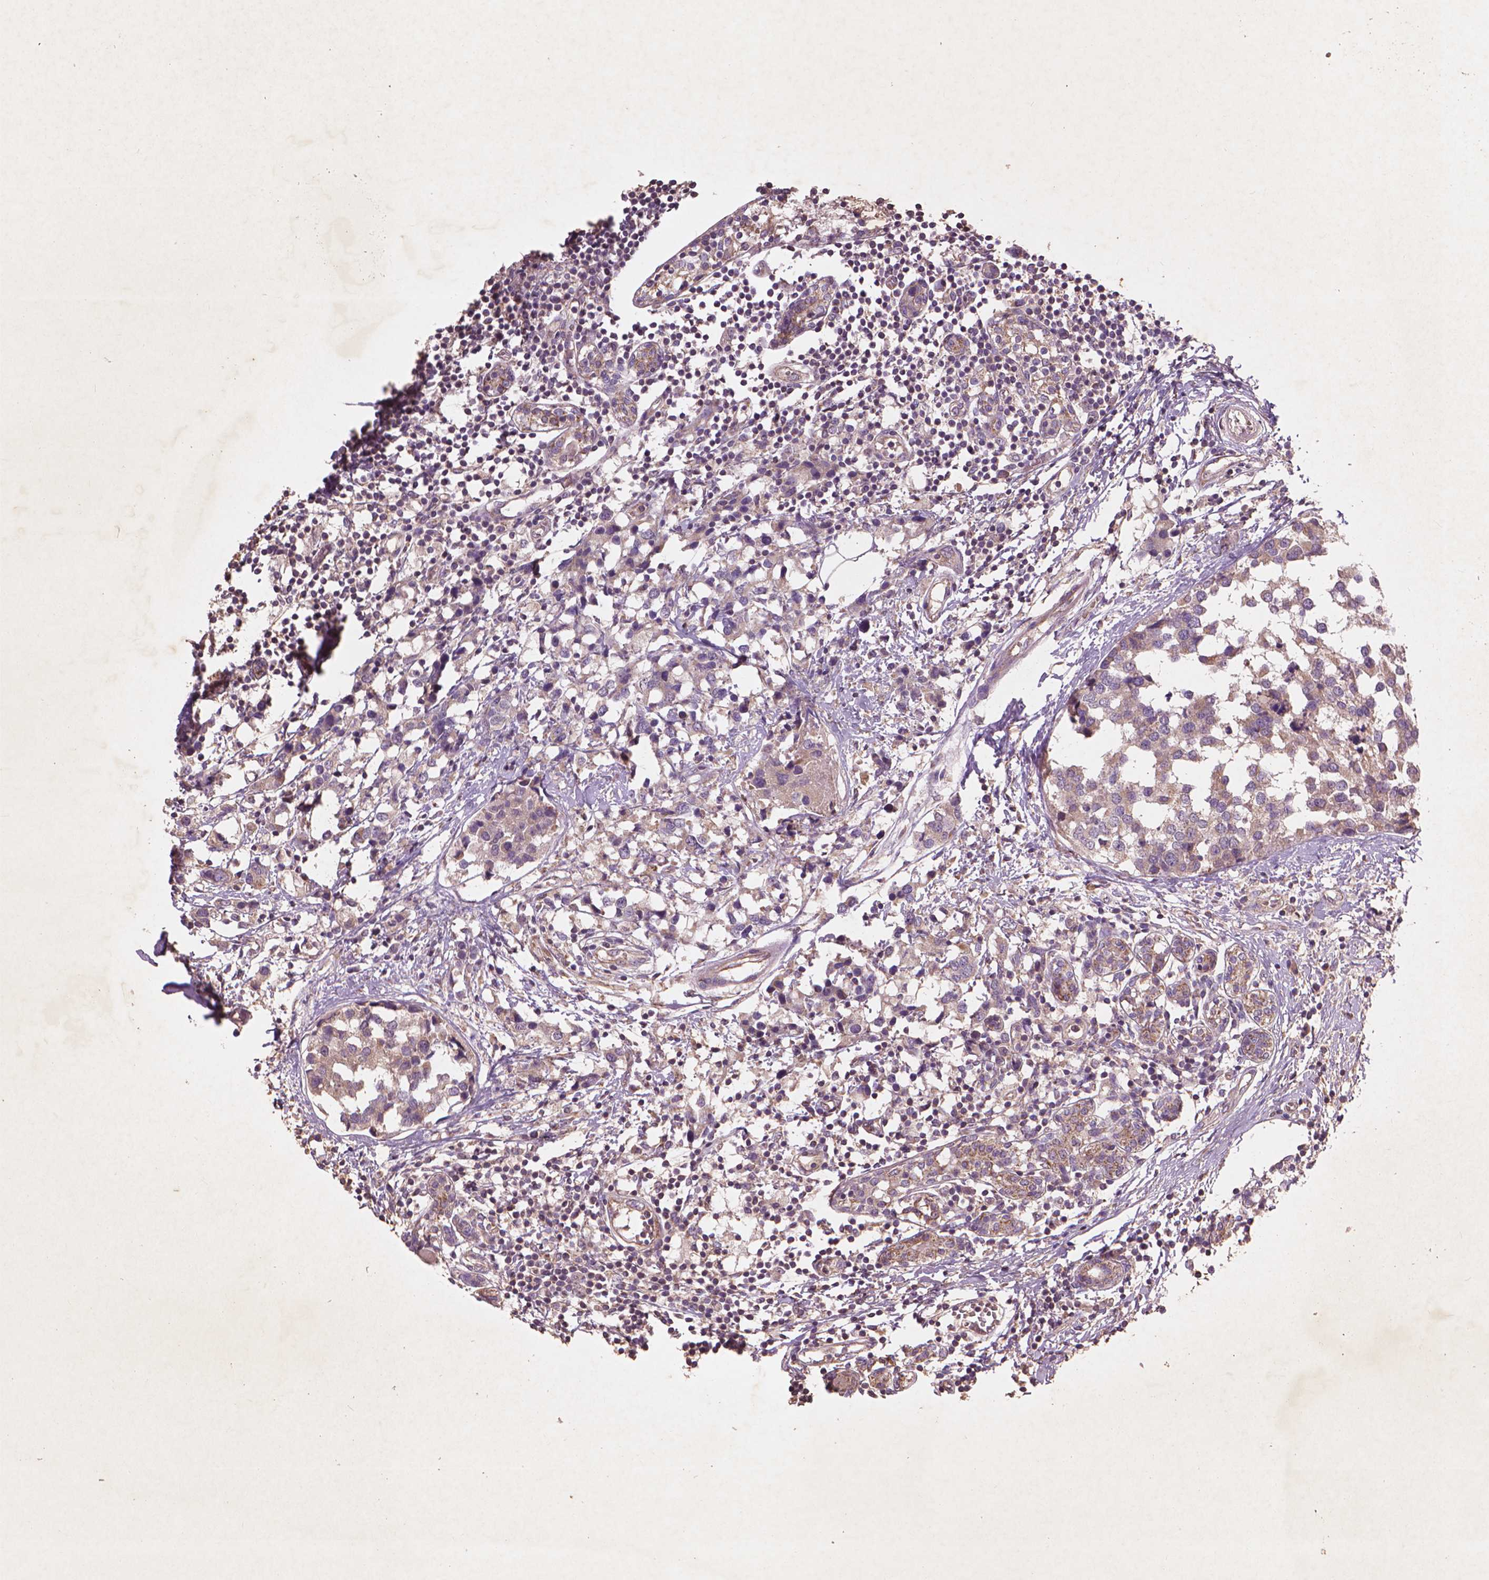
{"staining": {"intensity": "weak", "quantity": ">75%", "location": "cytoplasmic/membranous"}, "tissue": "breast cancer", "cell_type": "Tumor cells", "image_type": "cancer", "snomed": [{"axis": "morphology", "description": "Lobular carcinoma"}, {"axis": "topography", "description": "Breast"}], "caption": "Breast cancer (lobular carcinoma) tissue exhibits weak cytoplasmic/membranous positivity in about >75% of tumor cells, visualized by immunohistochemistry.", "gene": "NLRX1", "patient": {"sex": "female", "age": 59}}